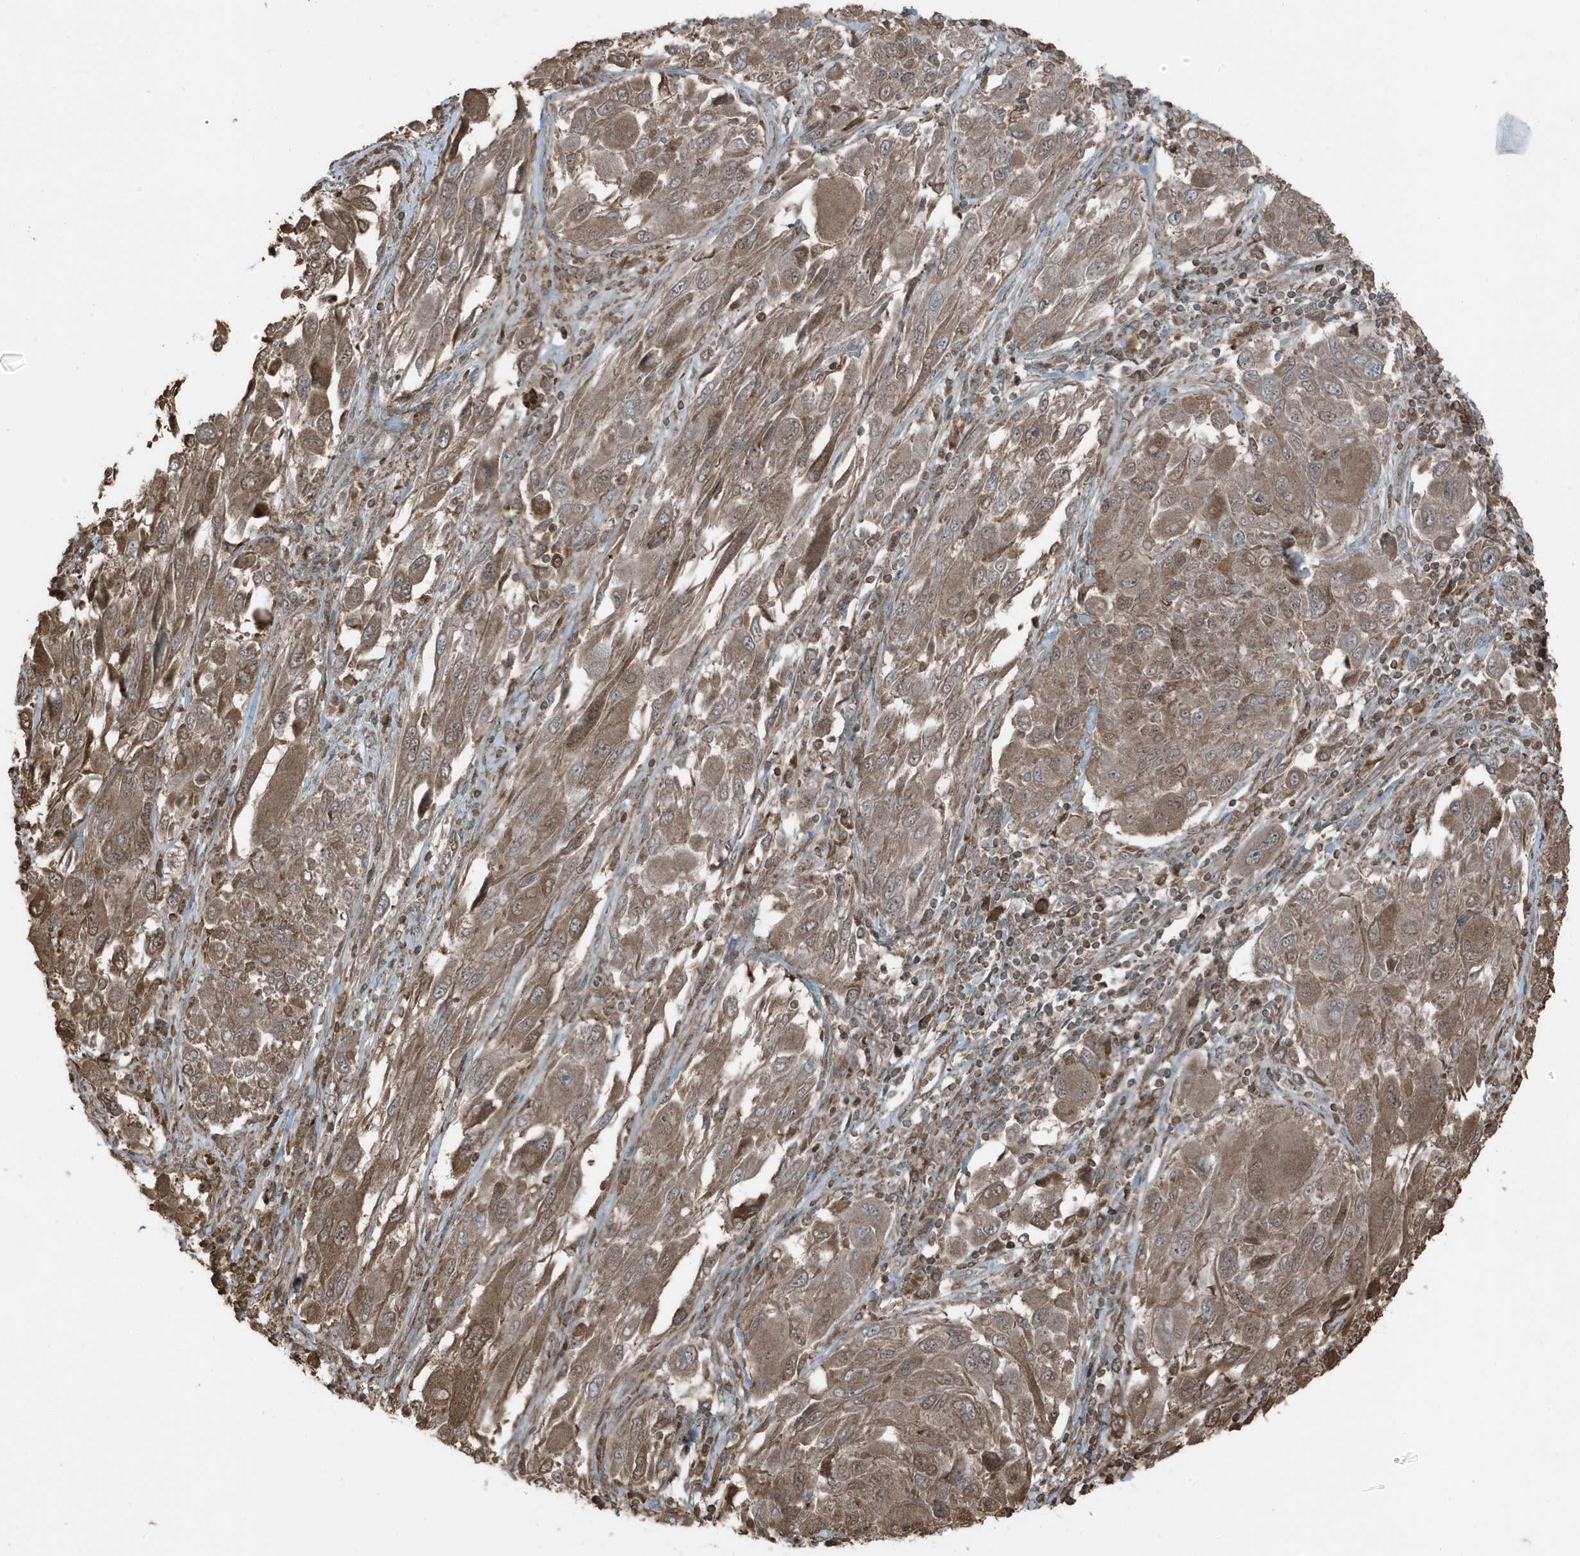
{"staining": {"intensity": "moderate", "quantity": ">75%", "location": "cytoplasmic/membranous"}, "tissue": "melanoma", "cell_type": "Tumor cells", "image_type": "cancer", "snomed": [{"axis": "morphology", "description": "Malignant melanoma, NOS"}, {"axis": "topography", "description": "Skin"}], "caption": "Immunohistochemical staining of malignant melanoma demonstrates medium levels of moderate cytoplasmic/membranous protein staining in approximately >75% of tumor cells. Using DAB (brown) and hematoxylin (blue) stains, captured at high magnification using brightfield microscopy.", "gene": "AZI2", "patient": {"sex": "female", "age": 91}}